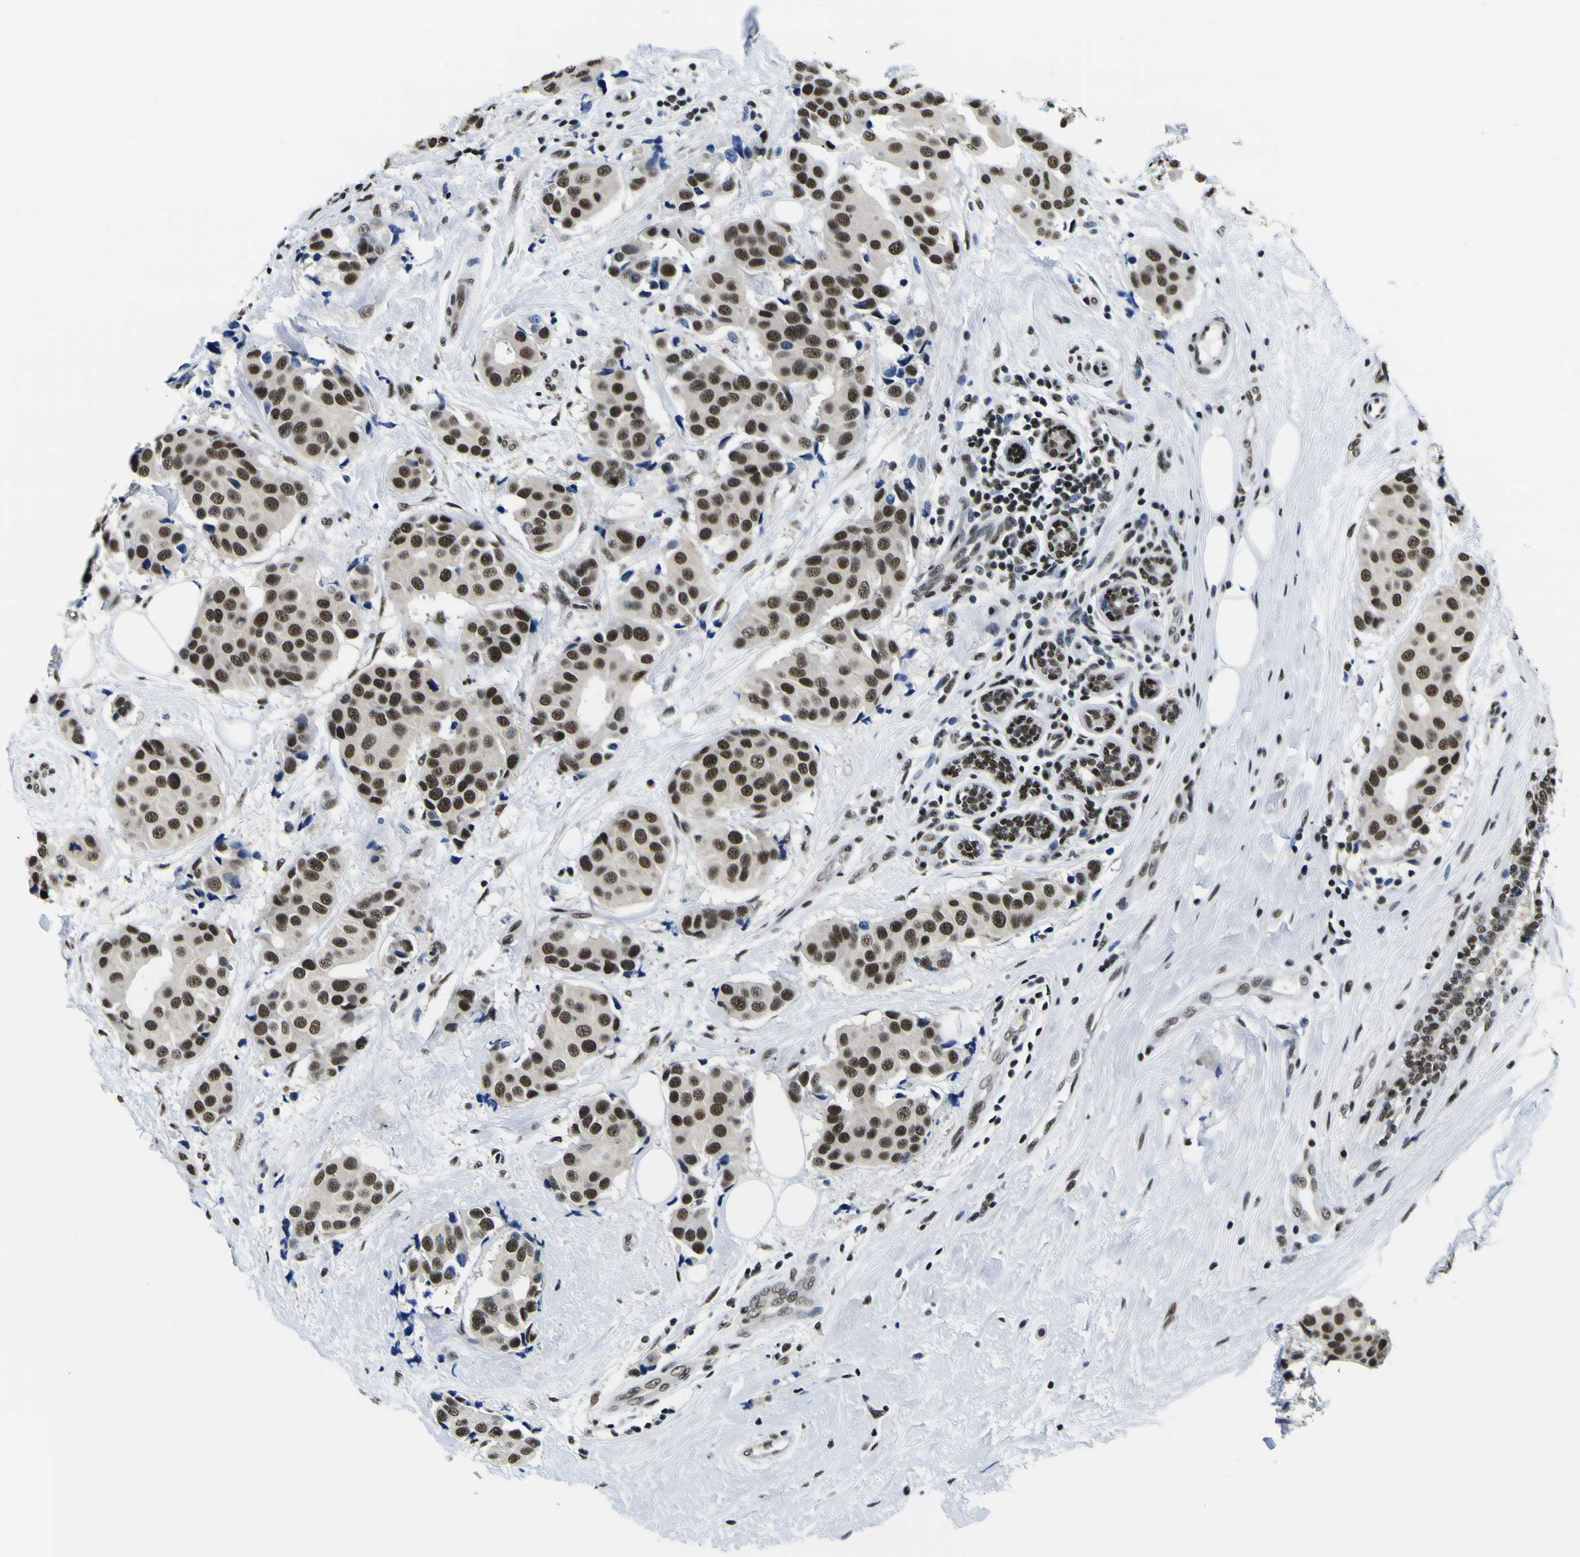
{"staining": {"intensity": "strong", "quantity": ">75%", "location": "nuclear"}, "tissue": "breast cancer", "cell_type": "Tumor cells", "image_type": "cancer", "snomed": [{"axis": "morphology", "description": "Normal tissue, NOS"}, {"axis": "morphology", "description": "Duct carcinoma"}, {"axis": "topography", "description": "Breast"}], "caption": "Tumor cells reveal high levels of strong nuclear expression in about >75% of cells in breast cancer (invasive ductal carcinoma).", "gene": "SP1", "patient": {"sex": "female", "age": 39}}